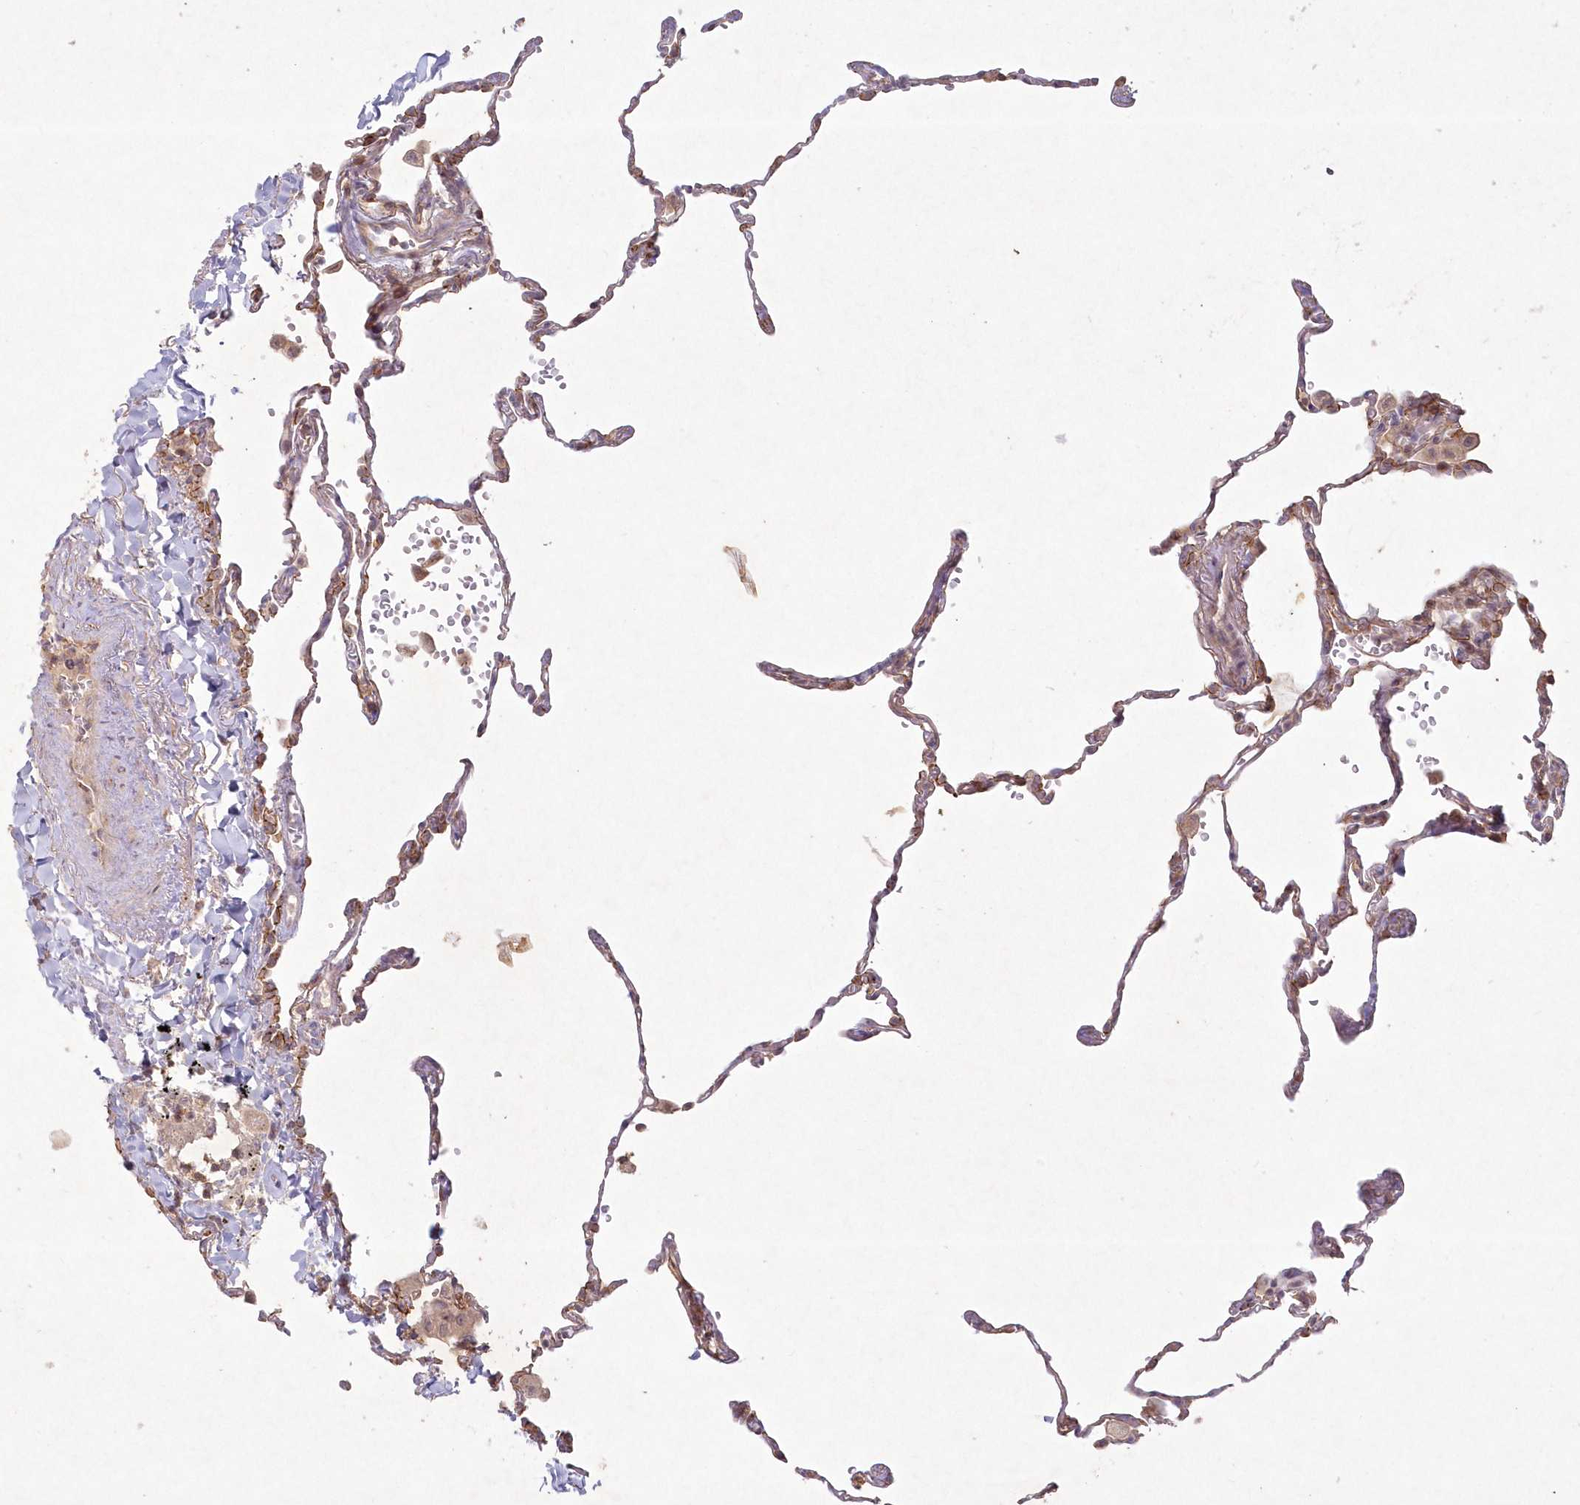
{"staining": {"intensity": "moderate", "quantity": "25%-75%", "location": "cytoplasmic/membranous"}, "tissue": "lung", "cell_type": "Alveolar cells", "image_type": "normal", "snomed": [{"axis": "morphology", "description": "Normal tissue, NOS"}, {"axis": "topography", "description": "Lung"}], "caption": "Unremarkable lung shows moderate cytoplasmic/membranous expression in about 25%-75% of alveolar cells (IHC, brightfield microscopy, high magnification)..", "gene": "TOGARAM2", "patient": {"sex": "male", "age": 59}}